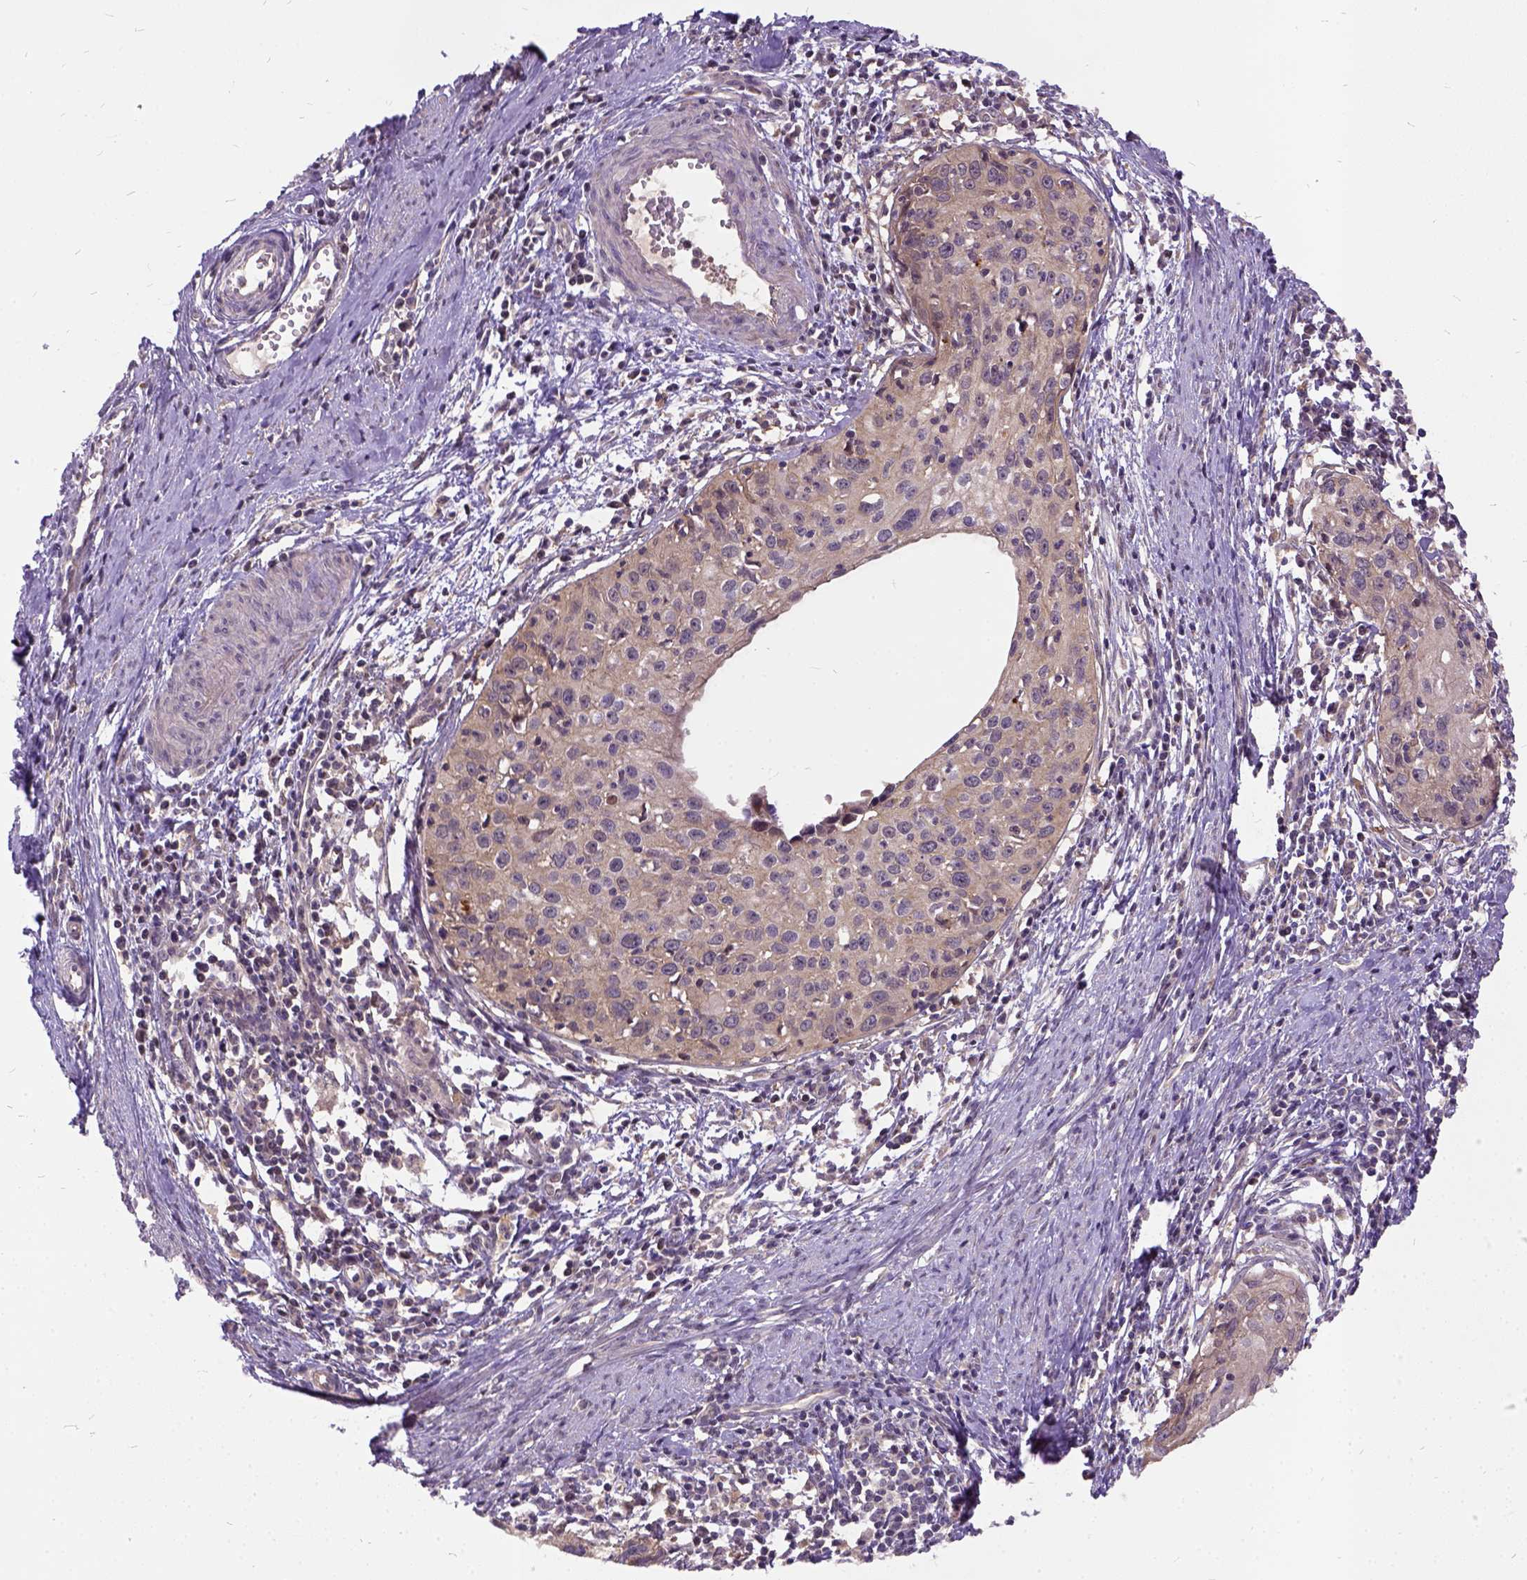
{"staining": {"intensity": "moderate", "quantity": ">75%", "location": "cytoplasmic/membranous"}, "tissue": "cervical cancer", "cell_type": "Tumor cells", "image_type": "cancer", "snomed": [{"axis": "morphology", "description": "Squamous cell carcinoma, NOS"}, {"axis": "topography", "description": "Cervix"}], "caption": "IHC photomicrograph of neoplastic tissue: human cervical squamous cell carcinoma stained using IHC displays medium levels of moderate protein expression localized specifically in the cytoplasmic/membranous of tumor cells, appearing as a cytoplasmic/membranous brown color.", "gene": "ILRUN", "patient": {"sex": "female", "age": 40}}